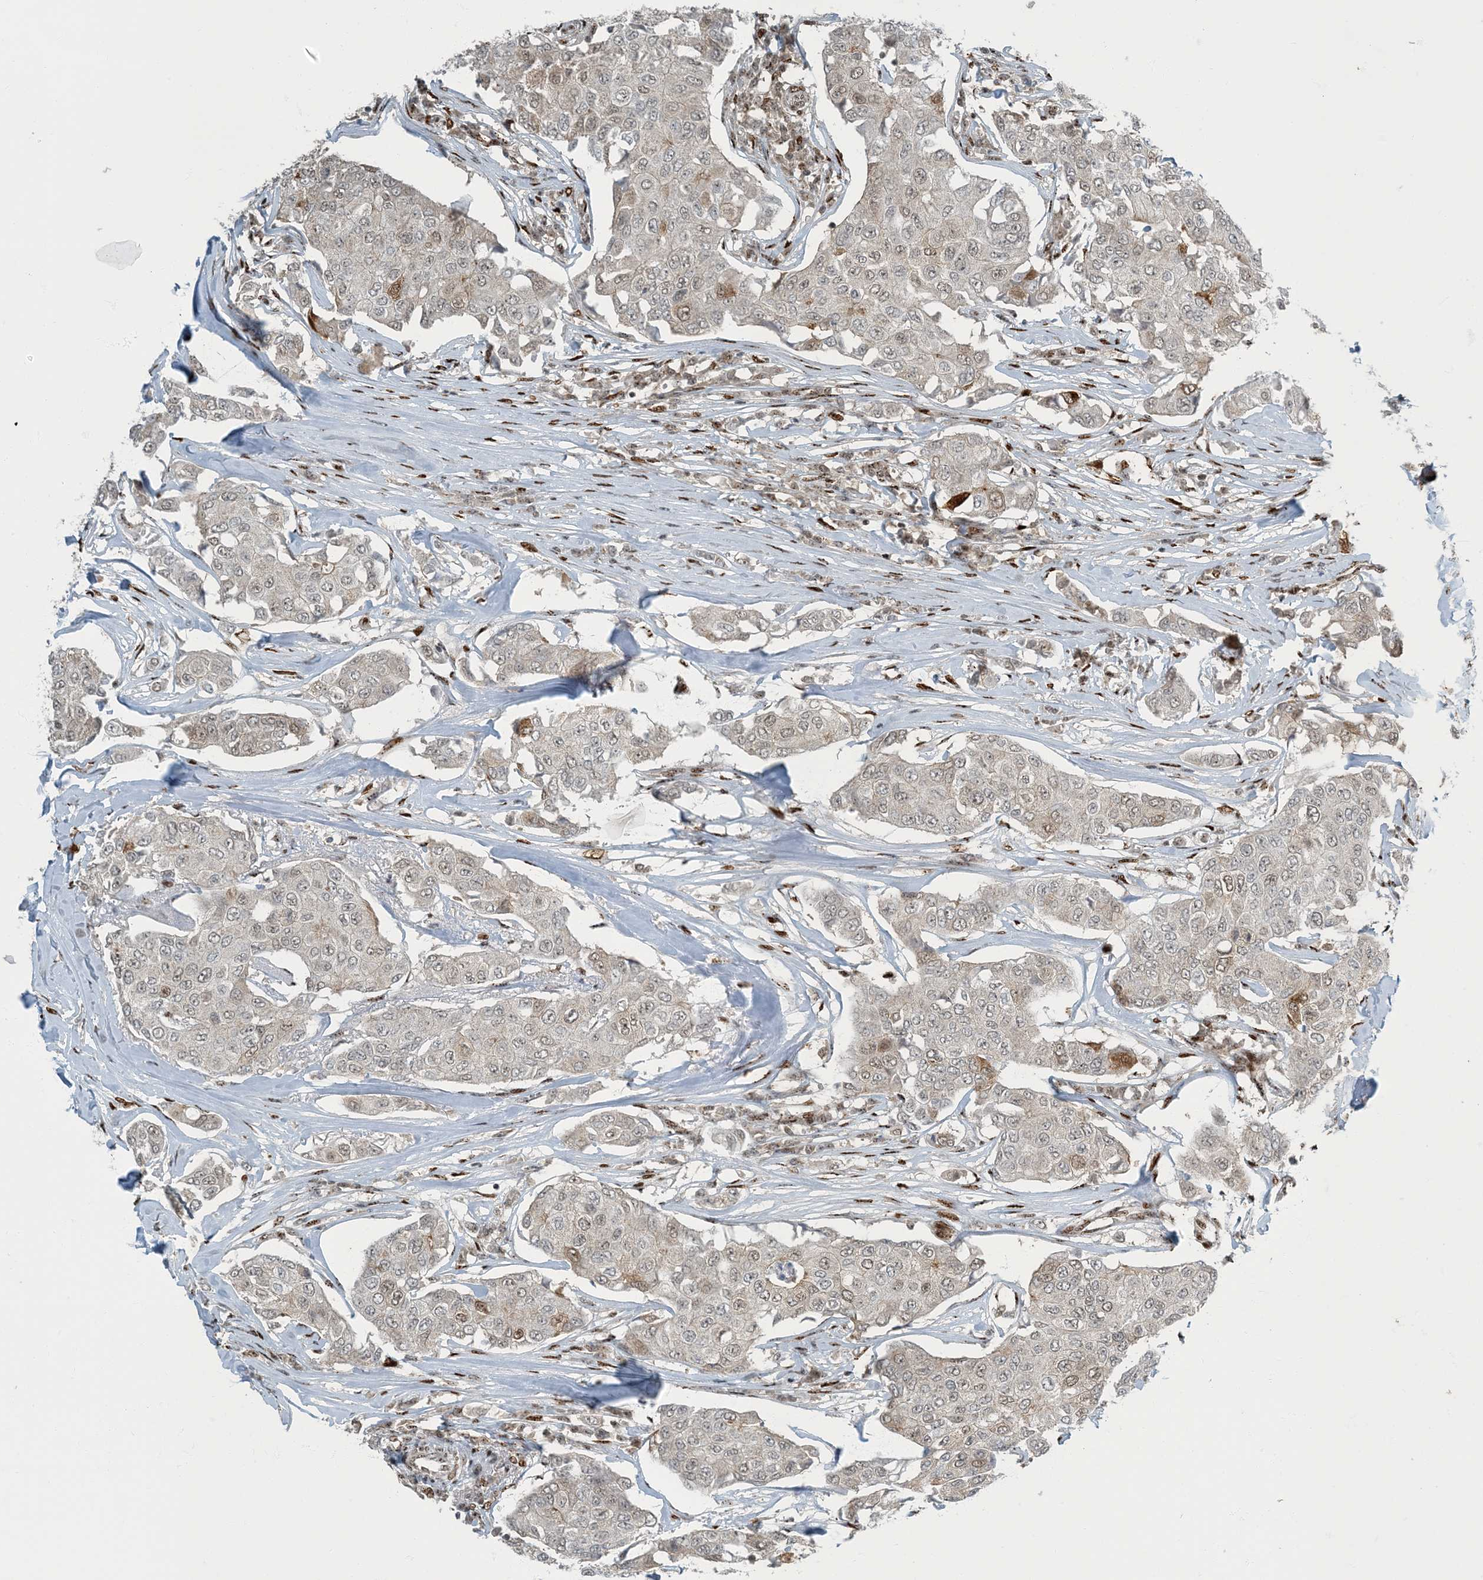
{"staining": {"intensity": "negative", "quantity": "none", "location": "none"}, "tissue": "breast cancer", "cell_type": "Tumor cells", "image_type": "cancer", "snomed": [{"axis": "morphology", "description": "Duct carcinoma"}, {"axis": "topography", "description": "Breast"}], "caption": "Immunohistochemical staining of human breast cancer (intraductal carcinoma) exhibits no significant positivity in tumor cells.", "gene": "MBD1", "patient": {"sex": "female", "age": 80}}